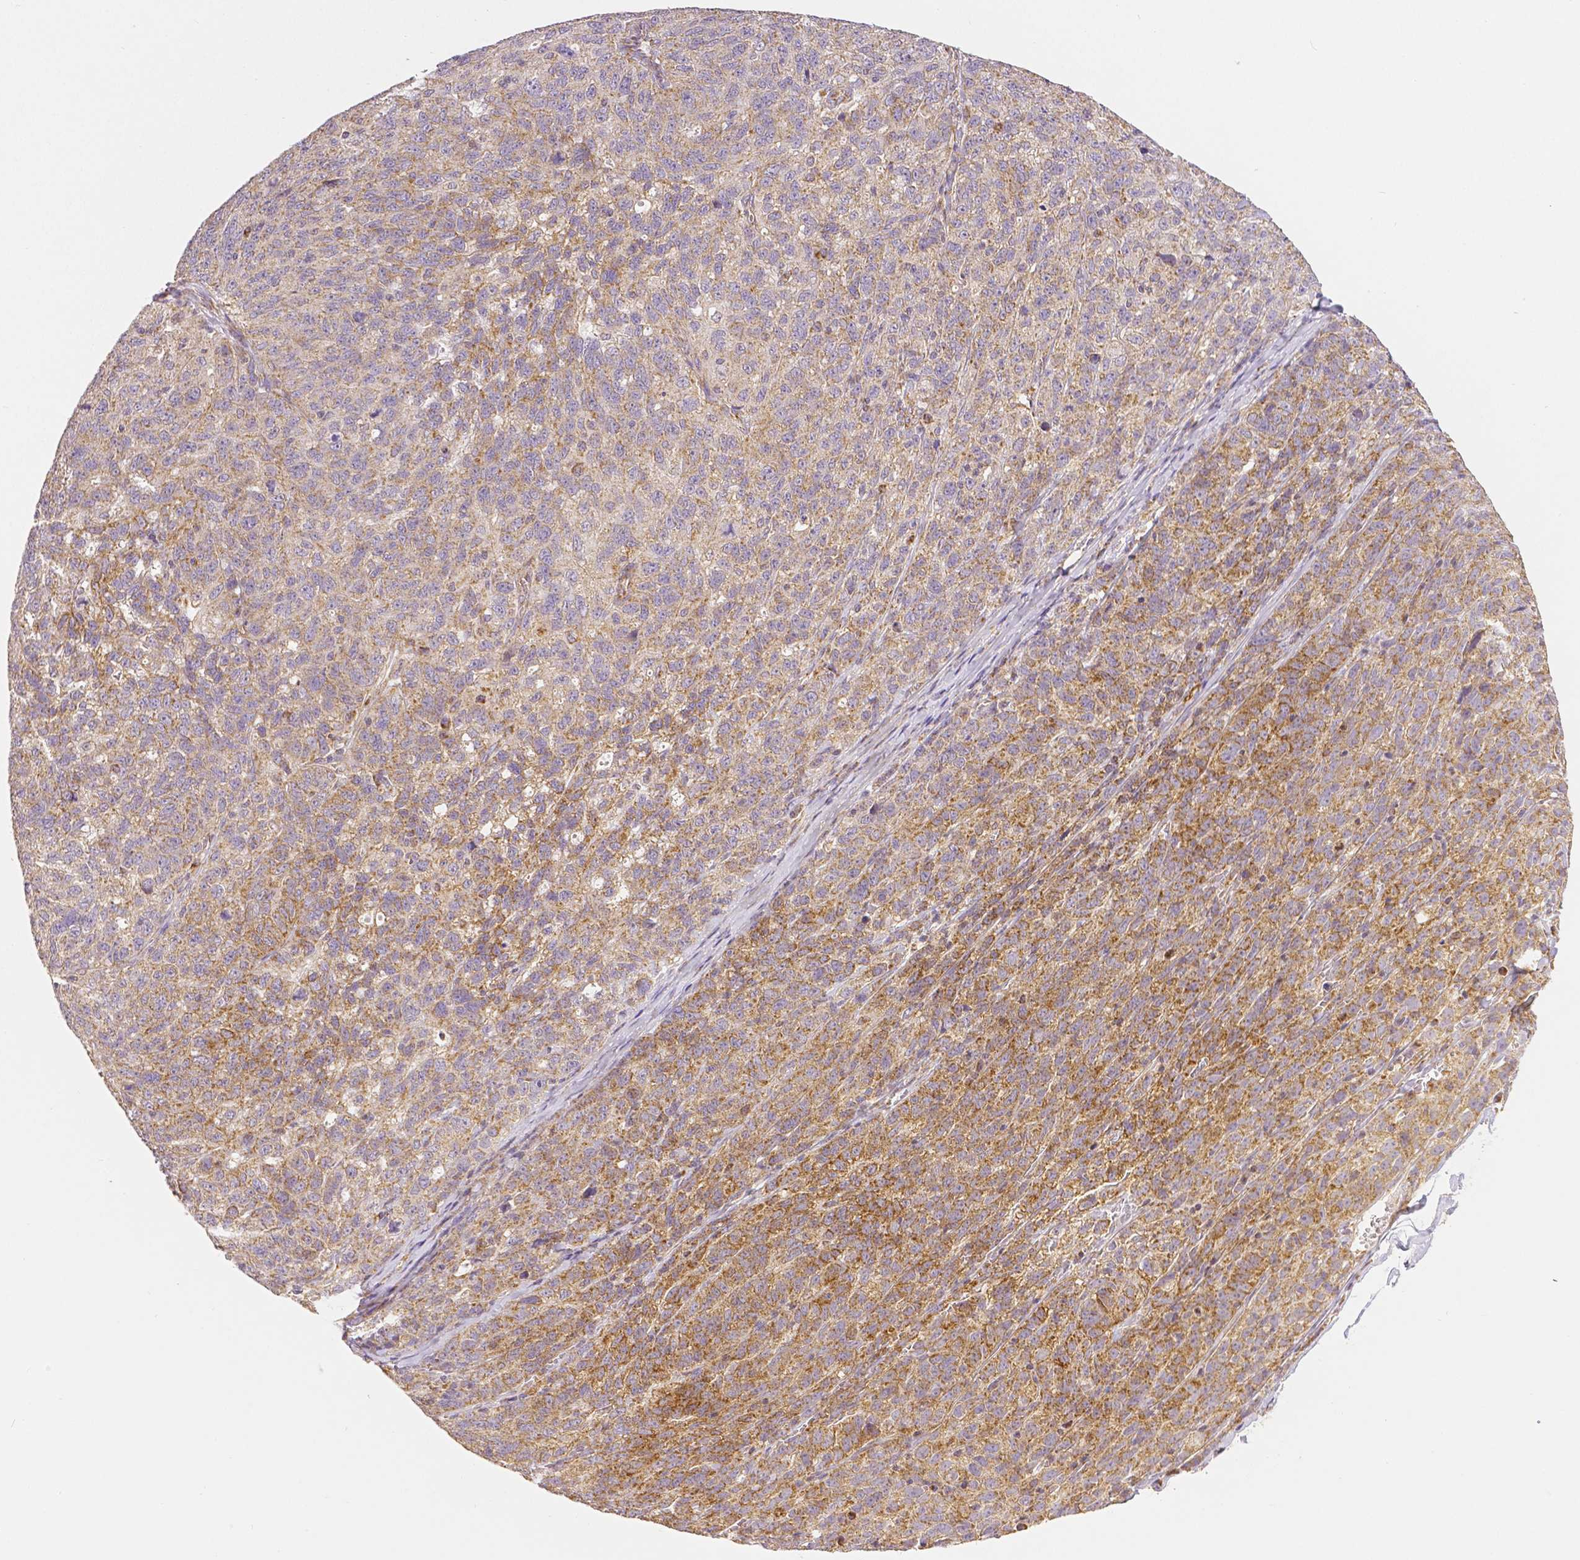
{"staining": {"intensity": "moderate", "quantity": "25%-75%", "location": "cytoplasmic/membranous"}, "tissue": "ovarian cancer", "cell_type": "Tumor cells", "image_type": "cancer", "snomed": [{"axis": "morphology", "description": "Cystadenocarcinoma, serous, NOS"}, {"axis": "topography", "description": "Ovary"}], "caption": "Protein expression analysis of ovarian serous cystadenocarcinoma exhibits moderate cytoplasmic/membranous staining in approximately 25%-75% of tumor cells.", "gene": "RHOT1", "patient": {"sex": "female", "age": 71}}